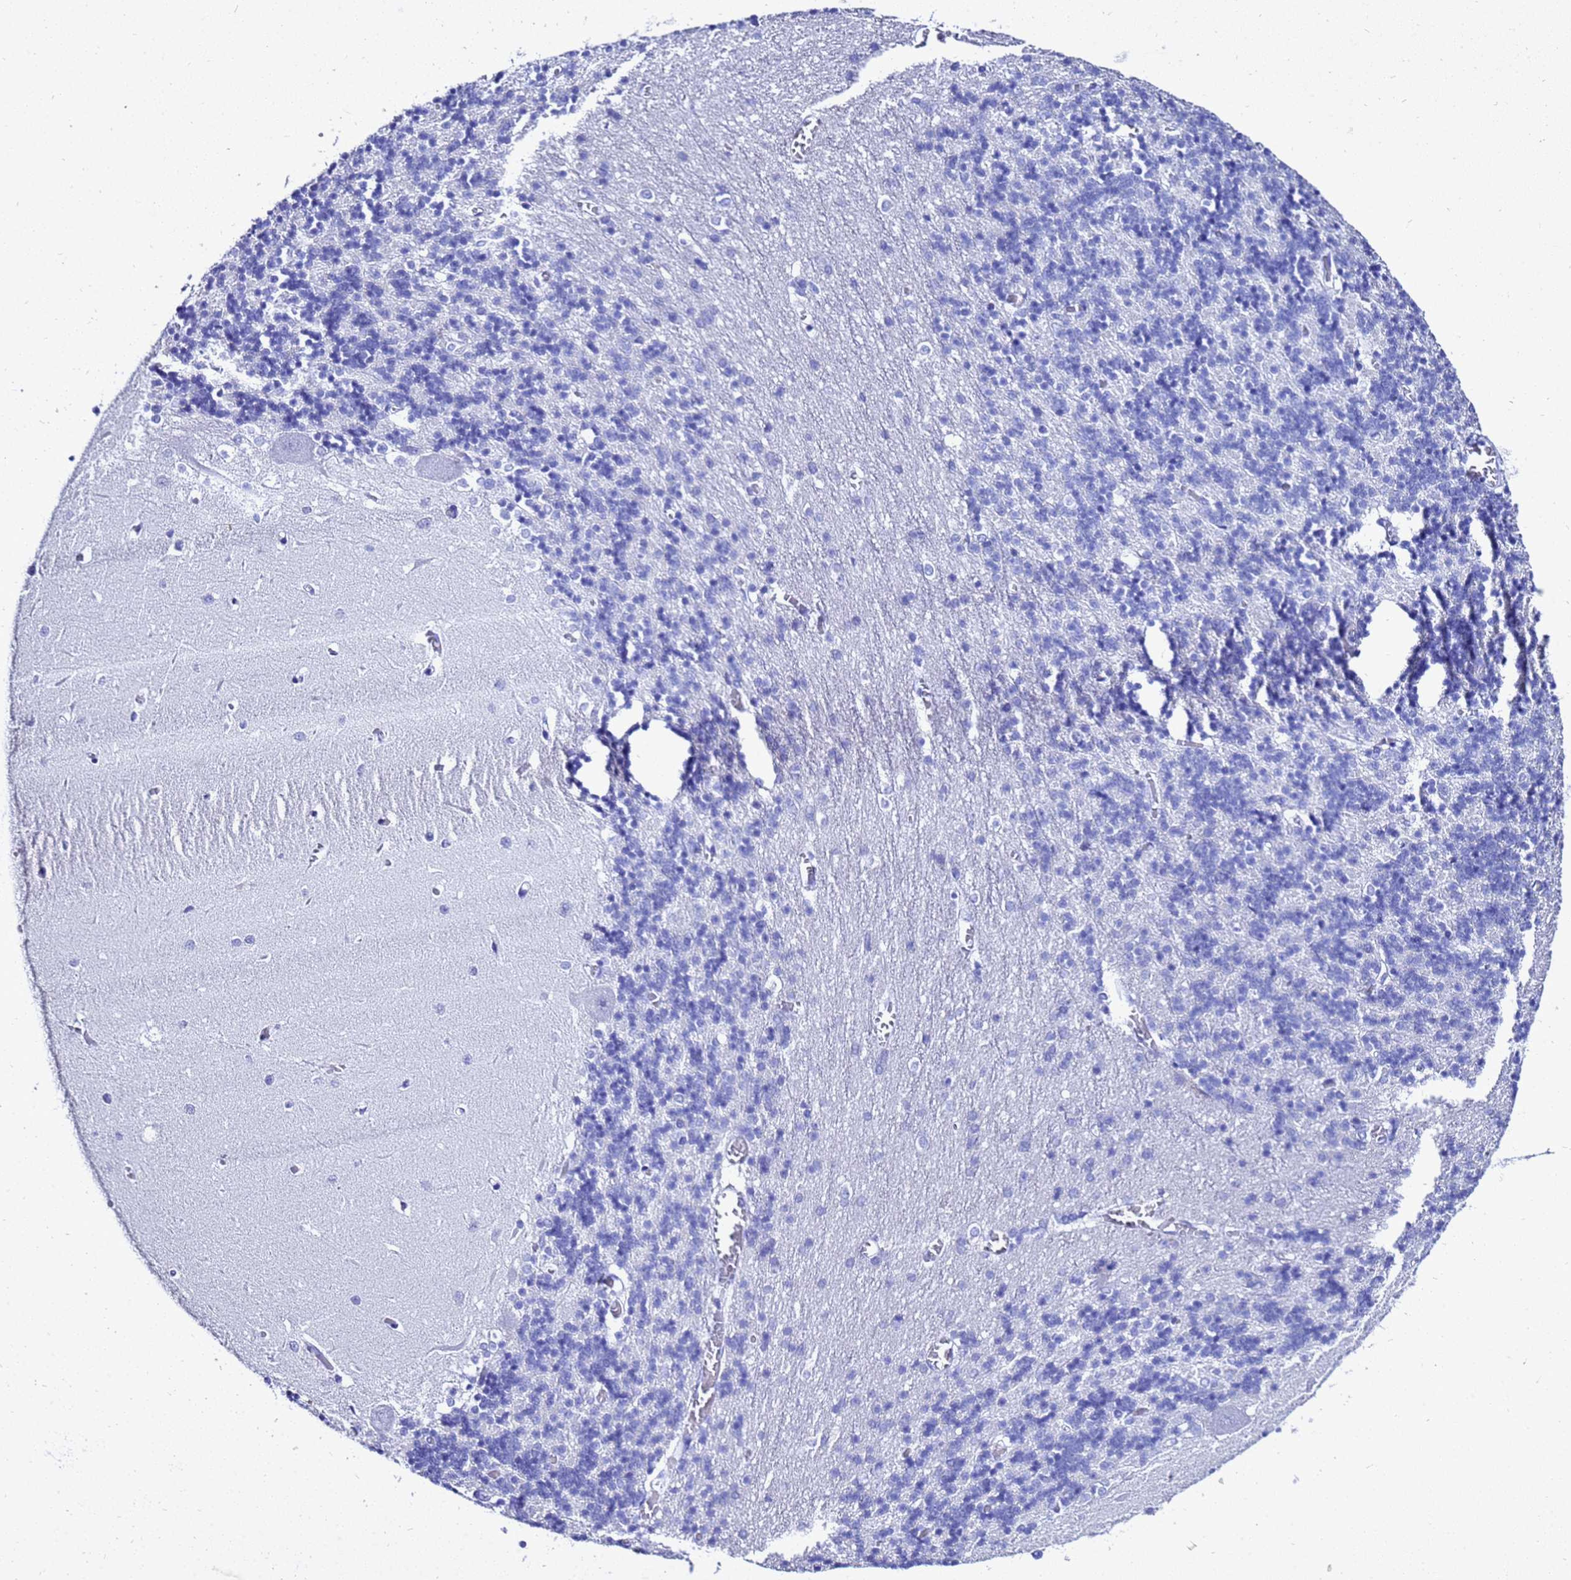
{"staining": {"intensity": "negative", "quantity": "none", "location": "none"}, "tissue": "cerebellum", "cell_type": "Cells in granular layer", "image_type": "normal", "snomed": [{"axis": "morphology", "description": "Normal tissue, NOS"}, {"axis": "topography", "description": "Cerebellum"}], "caption": "High power microscopy photomicrograph of an IHC histopathology image of unremarkable cerebellum, revealing no significant staining in cells in granular layer.", "gene": "LIPF", "patient": {"sex": "male", "age": 37}}